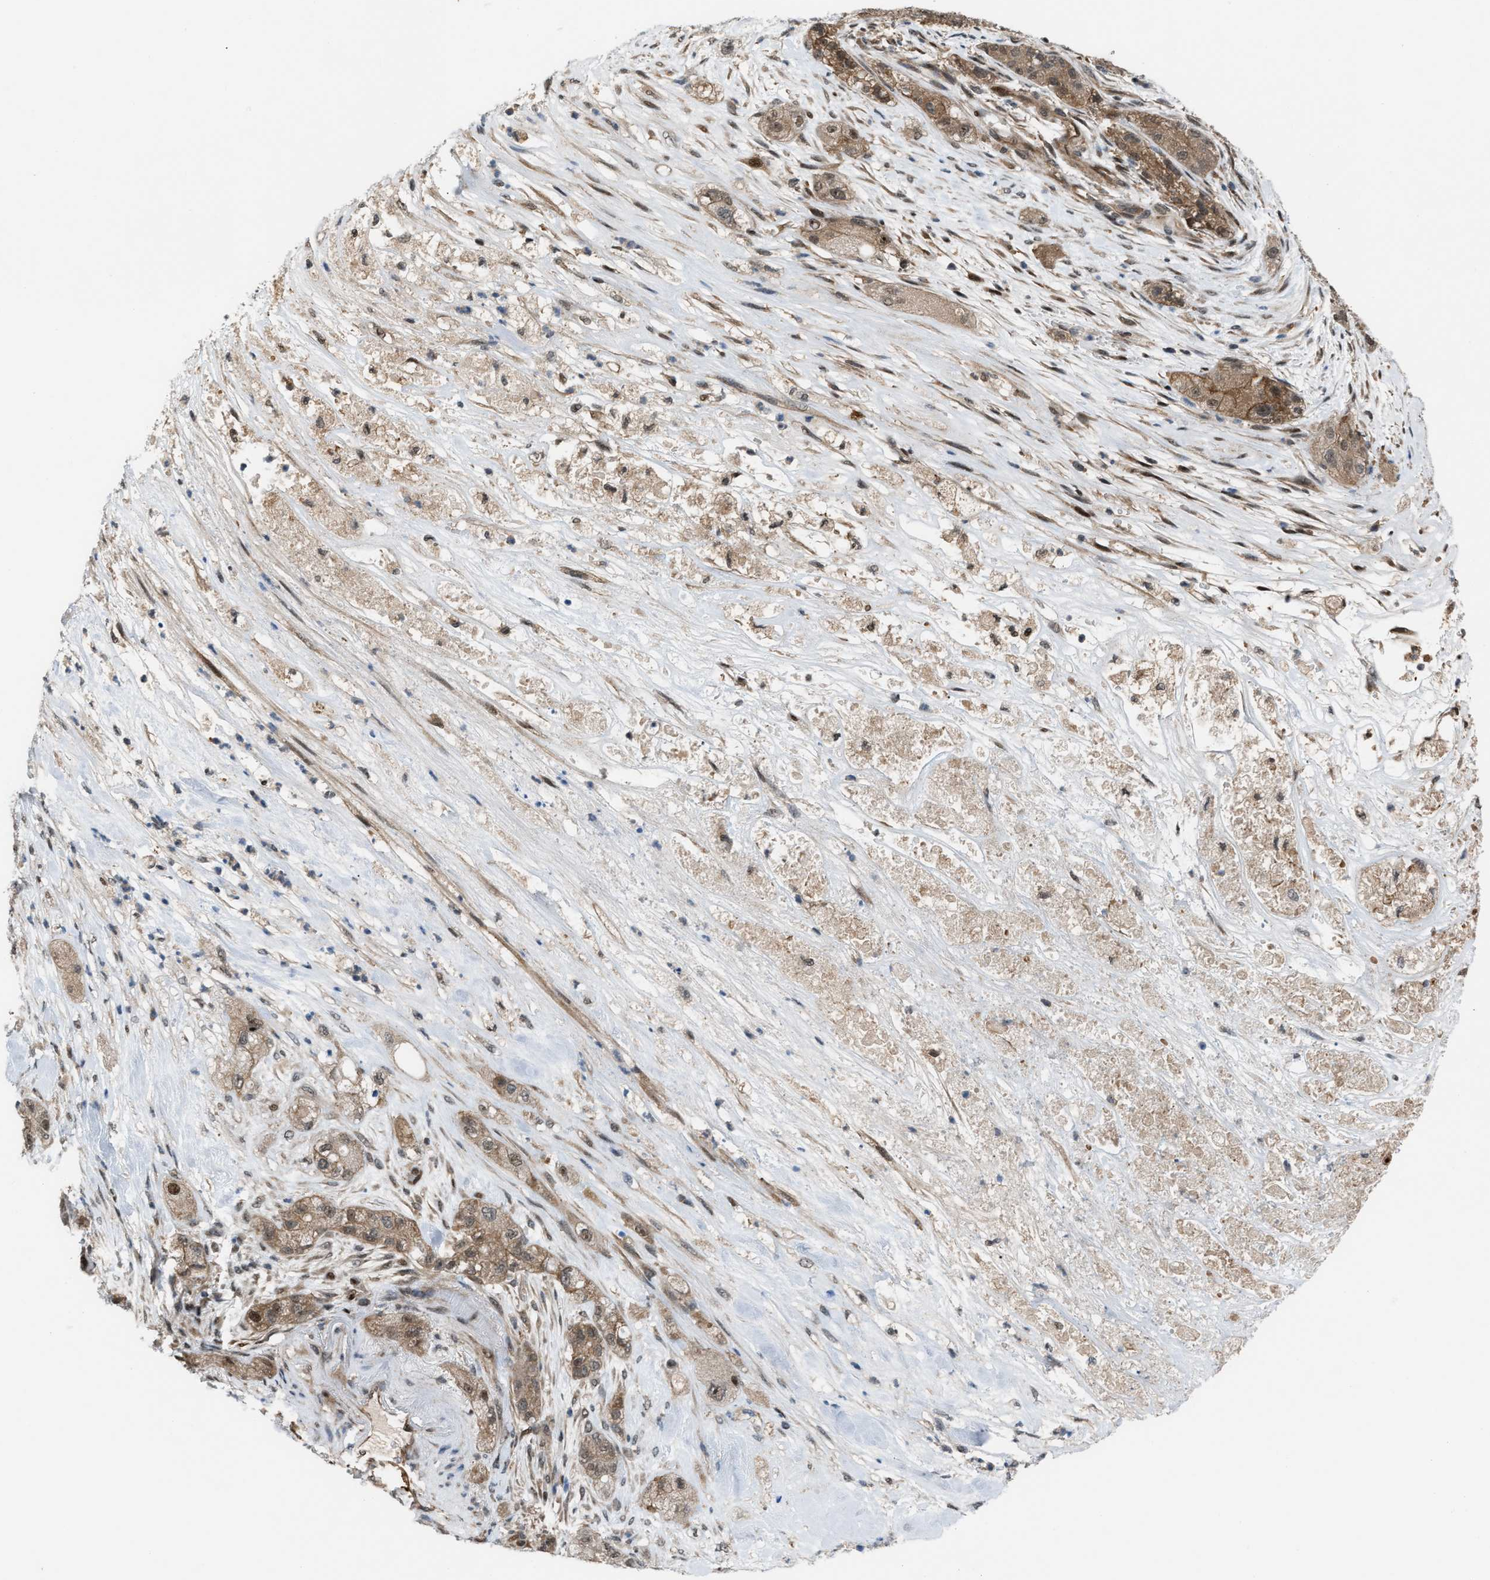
{"staining": {"intensity": "moderate", "quantity": ">75%", "location": "cytoplasmic/membranous,nuclear"}, "tissue": "pancreatic cancer", "cell_type": "Tumor cells", "image_type": "cancer", "snomed": [{"axis": "morphology", "description": "Adenocarcinoma, NOS"}, {"axis": "topography", "description": "Pancreas"}], "caption": "Human pancreatic cancer (adenocarcinoma) stained for a protein (brown) reveals moderate cytoplasmic/membranous and nuclear positive positivity in about >75% of tumor cells.", "gene": "RFFL", "patient": {"sex": "female", "age": 78}}